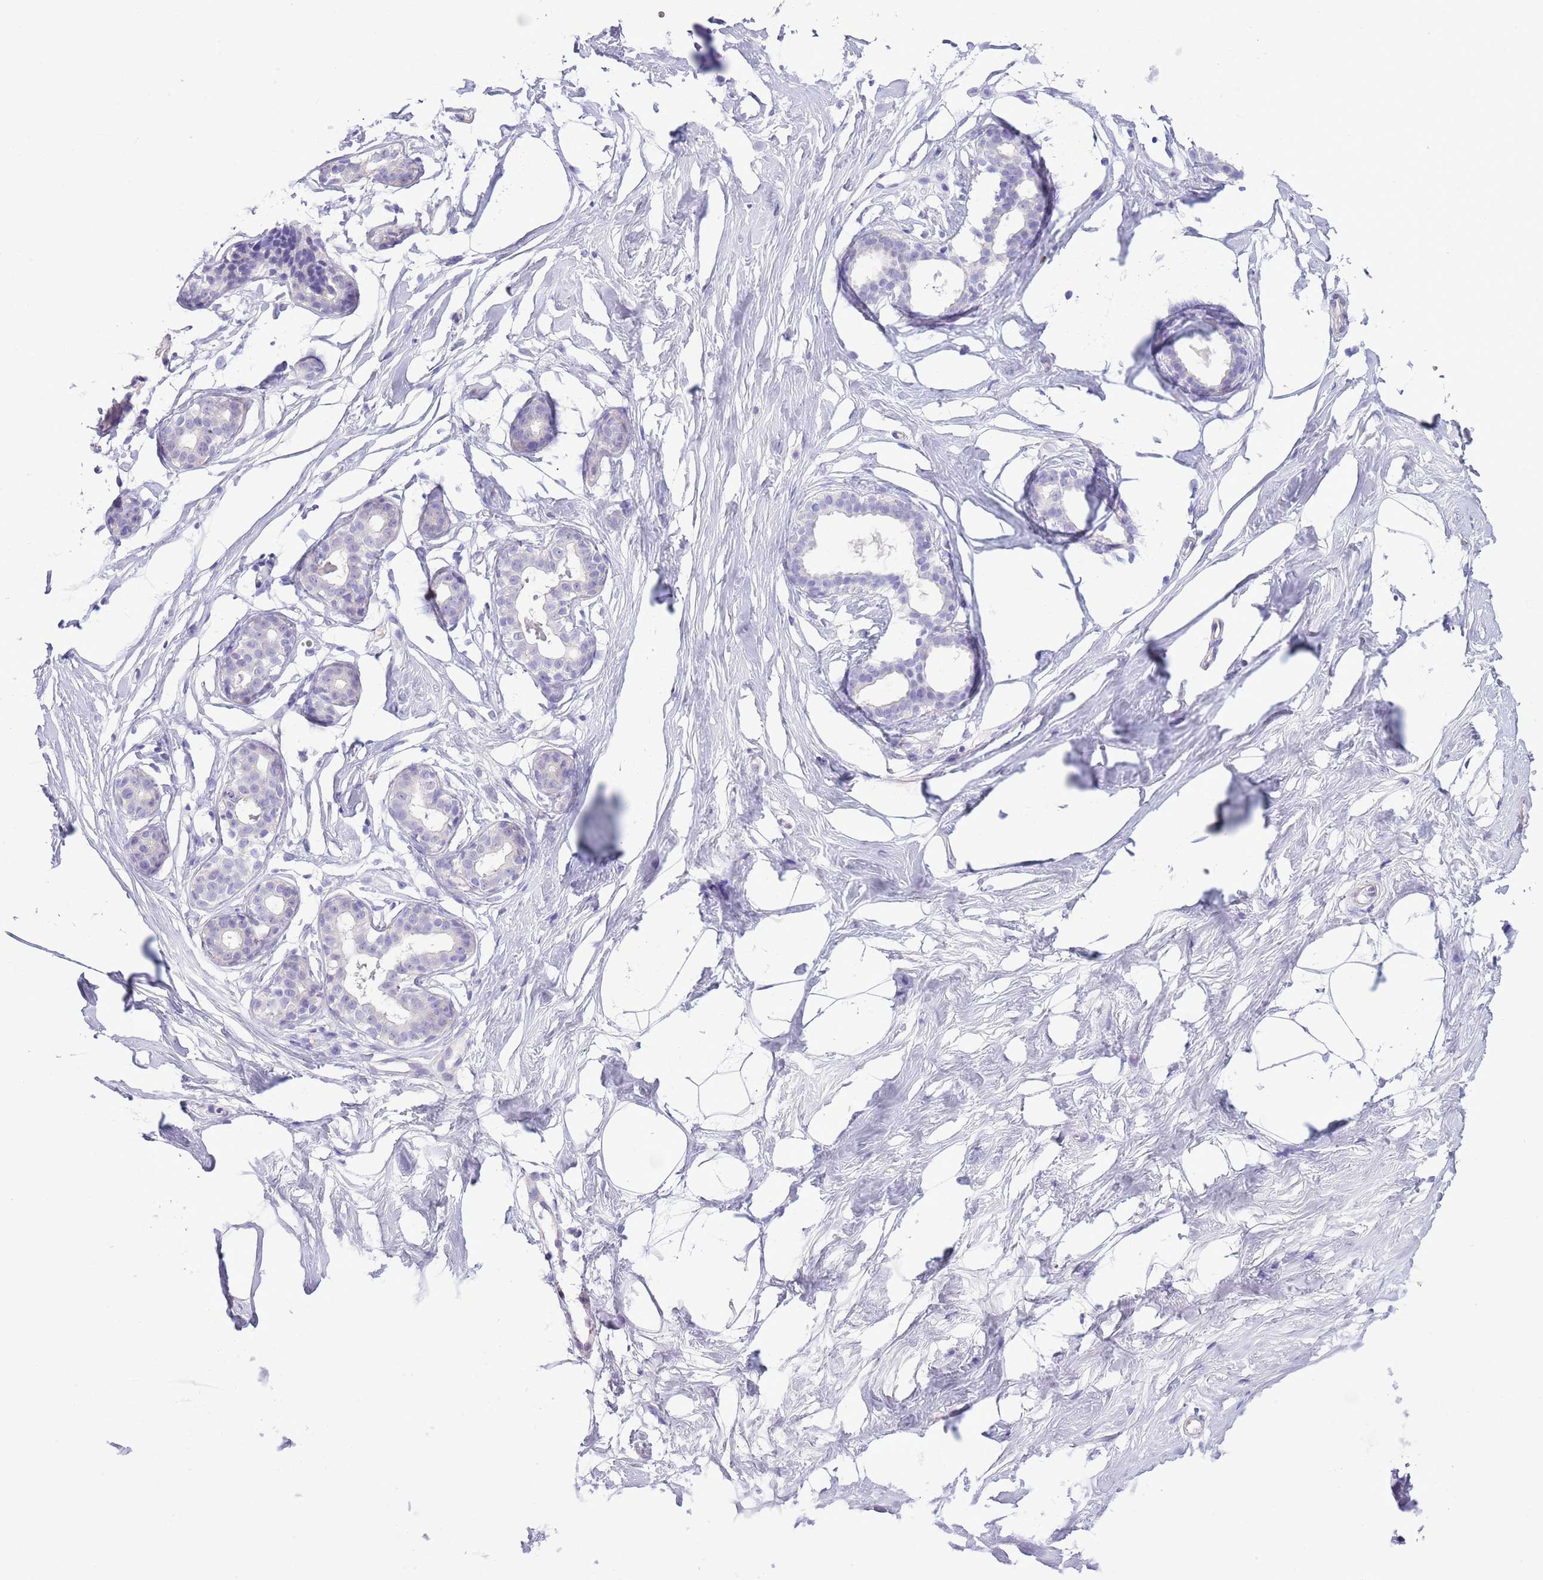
{"staining": {"intensity": "negative", "quantity": "none", "location": "none"}, "tissue": "breast", "cell_type": "Adipocytes", "image_type": "normal", "snomed": [{"axis": "morphology", "description": "Normal tissue, NOS"}, {"axis": "morphology", "description": "Adenoma, NOS"}, {"axis": "topography", "description": "Breast"}], "caption": "Immunohistochemical staining of unremarkable human breast exhibits no significant positivity in adipocytes.", "gene": "OR6M1", "patient": {"sex": "female", "age": 23}}